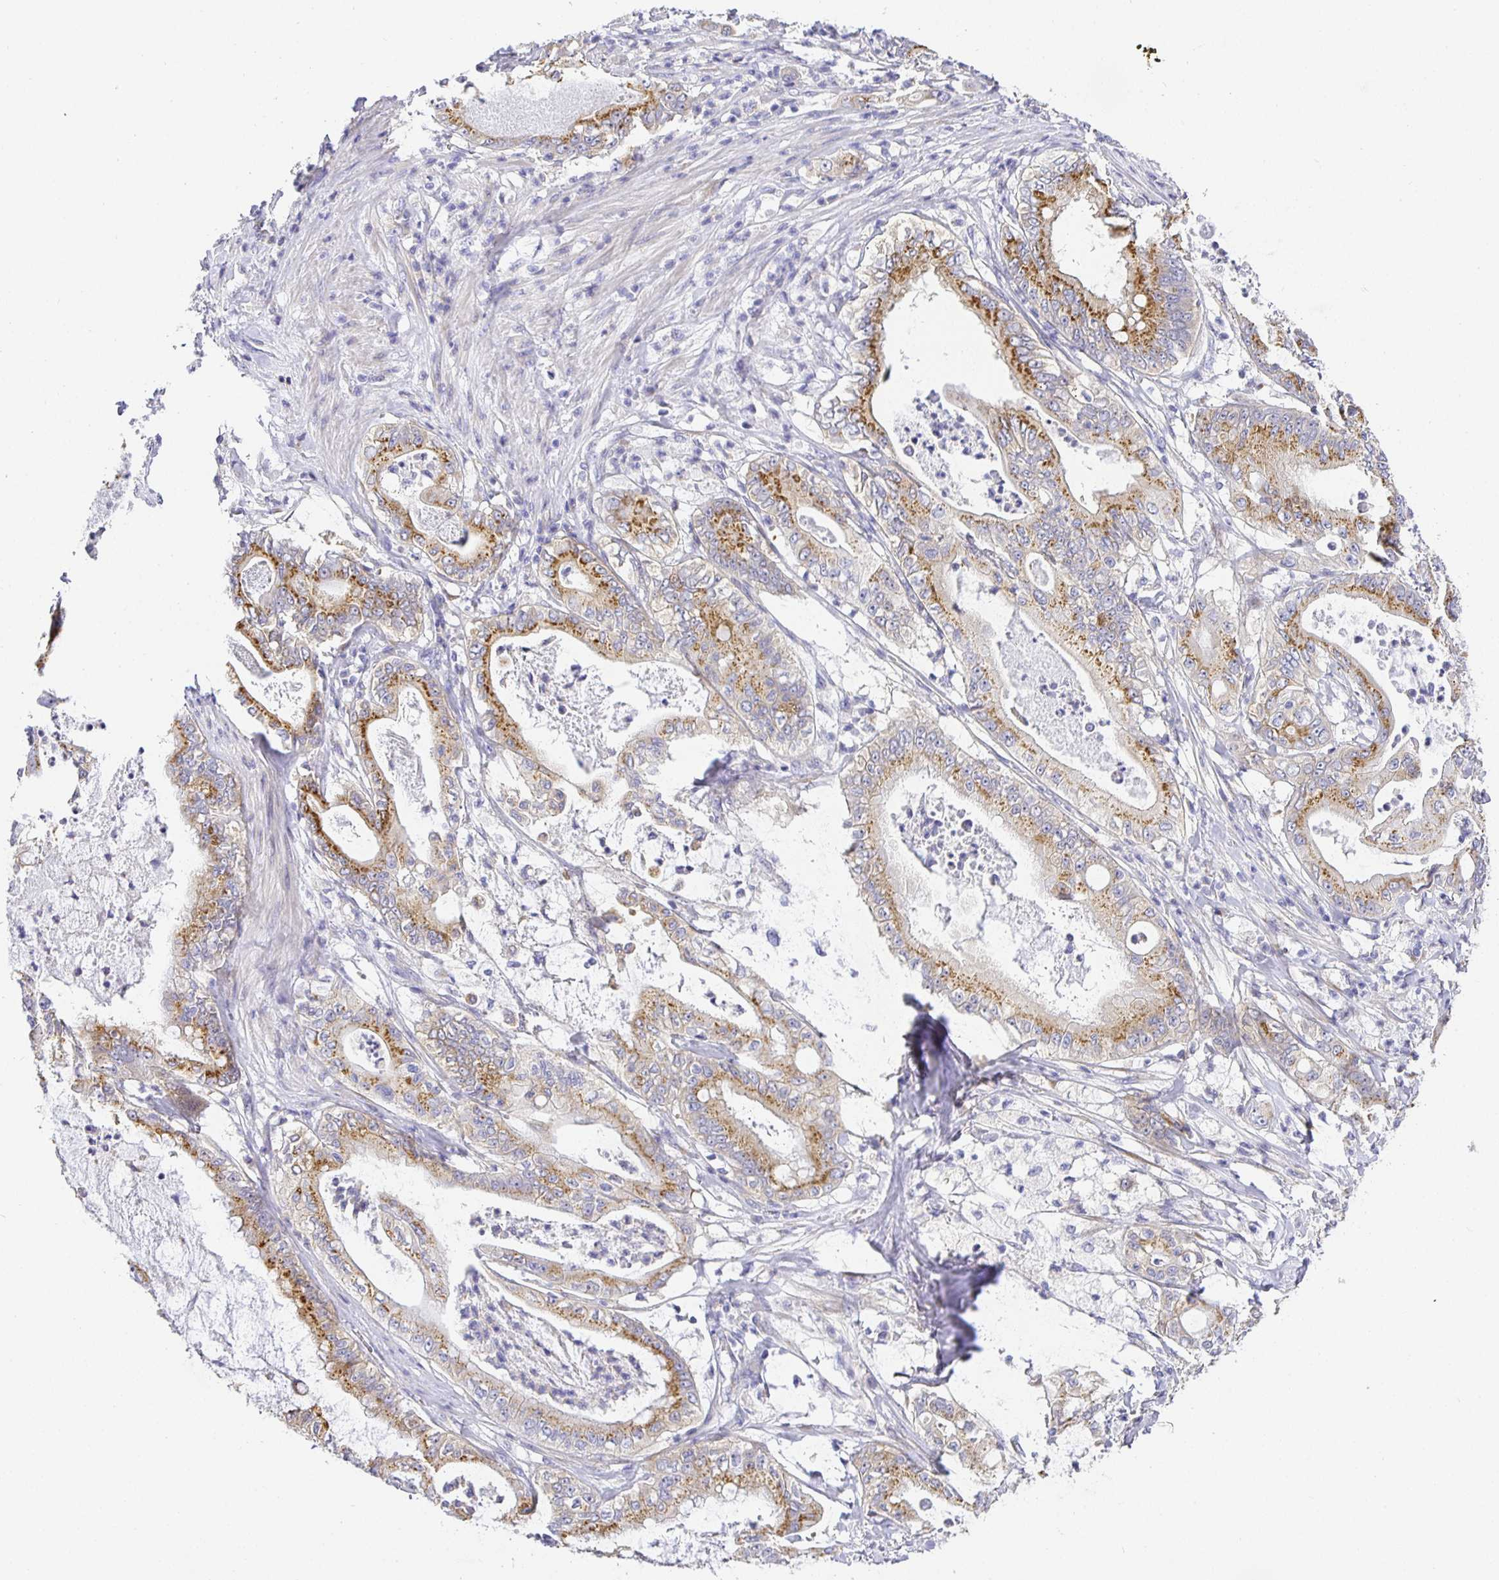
{"staining": {"intensity": "moderate", "quantity": ">75%", "location": "cytoplasmic/membranous"}, "tissue": "pancreatic cancer", "cell_type": "Tumor cells", "image_type": "cancer", "snomed": [{"axis": "morphology", "description": "Adenocarcinoma, NOS"}, {"axis": "topography", "description": "Pancreas"}], "caption": "Human adenocarcinoma (pancreatic) stained with a protein marker exhibits moderate staining in tumor cells.", "gene": "OPALIN", "patient": {"sex": "male", "age": 71}}